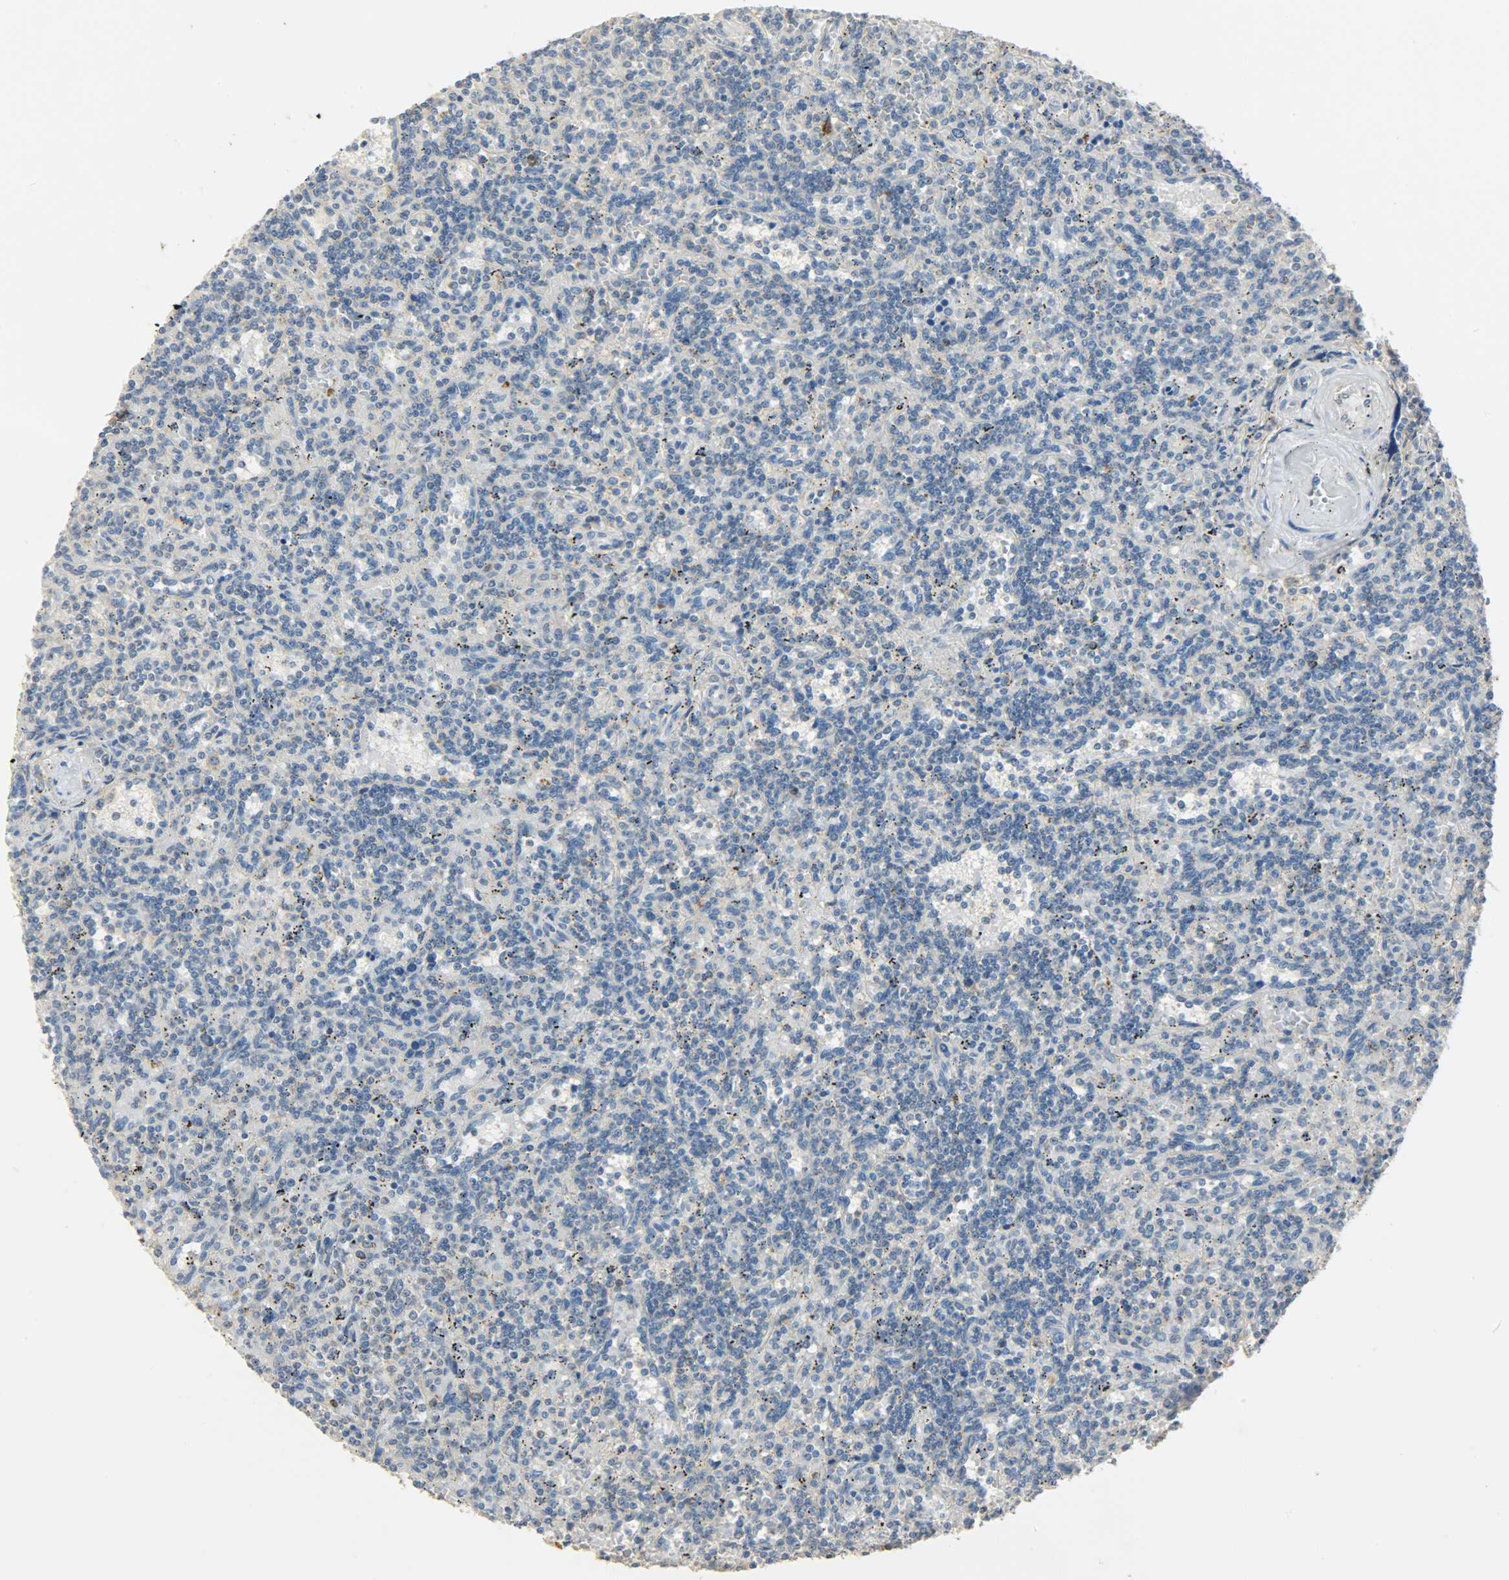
{"staining": {"intensity": "weak", "quantity": "<25%", "location": "cytoplasmic/membranous"}, "tissue": "lymphoma", "cell_type": "Tumor cells", "image_type": "cancer", "snomed": [{"axis": "morphology", "description": "Malignant lymphoma, non-Hodgkin's type, Low grade"}, {"axis": "topography", "description": "Spleen"}], "caption": "Histopathology image shows no significant protein expression in tumor cells of lymphoma. (DAB (3,3'-diaminobenzidine) immunohistochemistry visualized using brightfield microscopy, high magnification).", "gene": "NNT", "patient": {"sex": "male", "age": 73}}